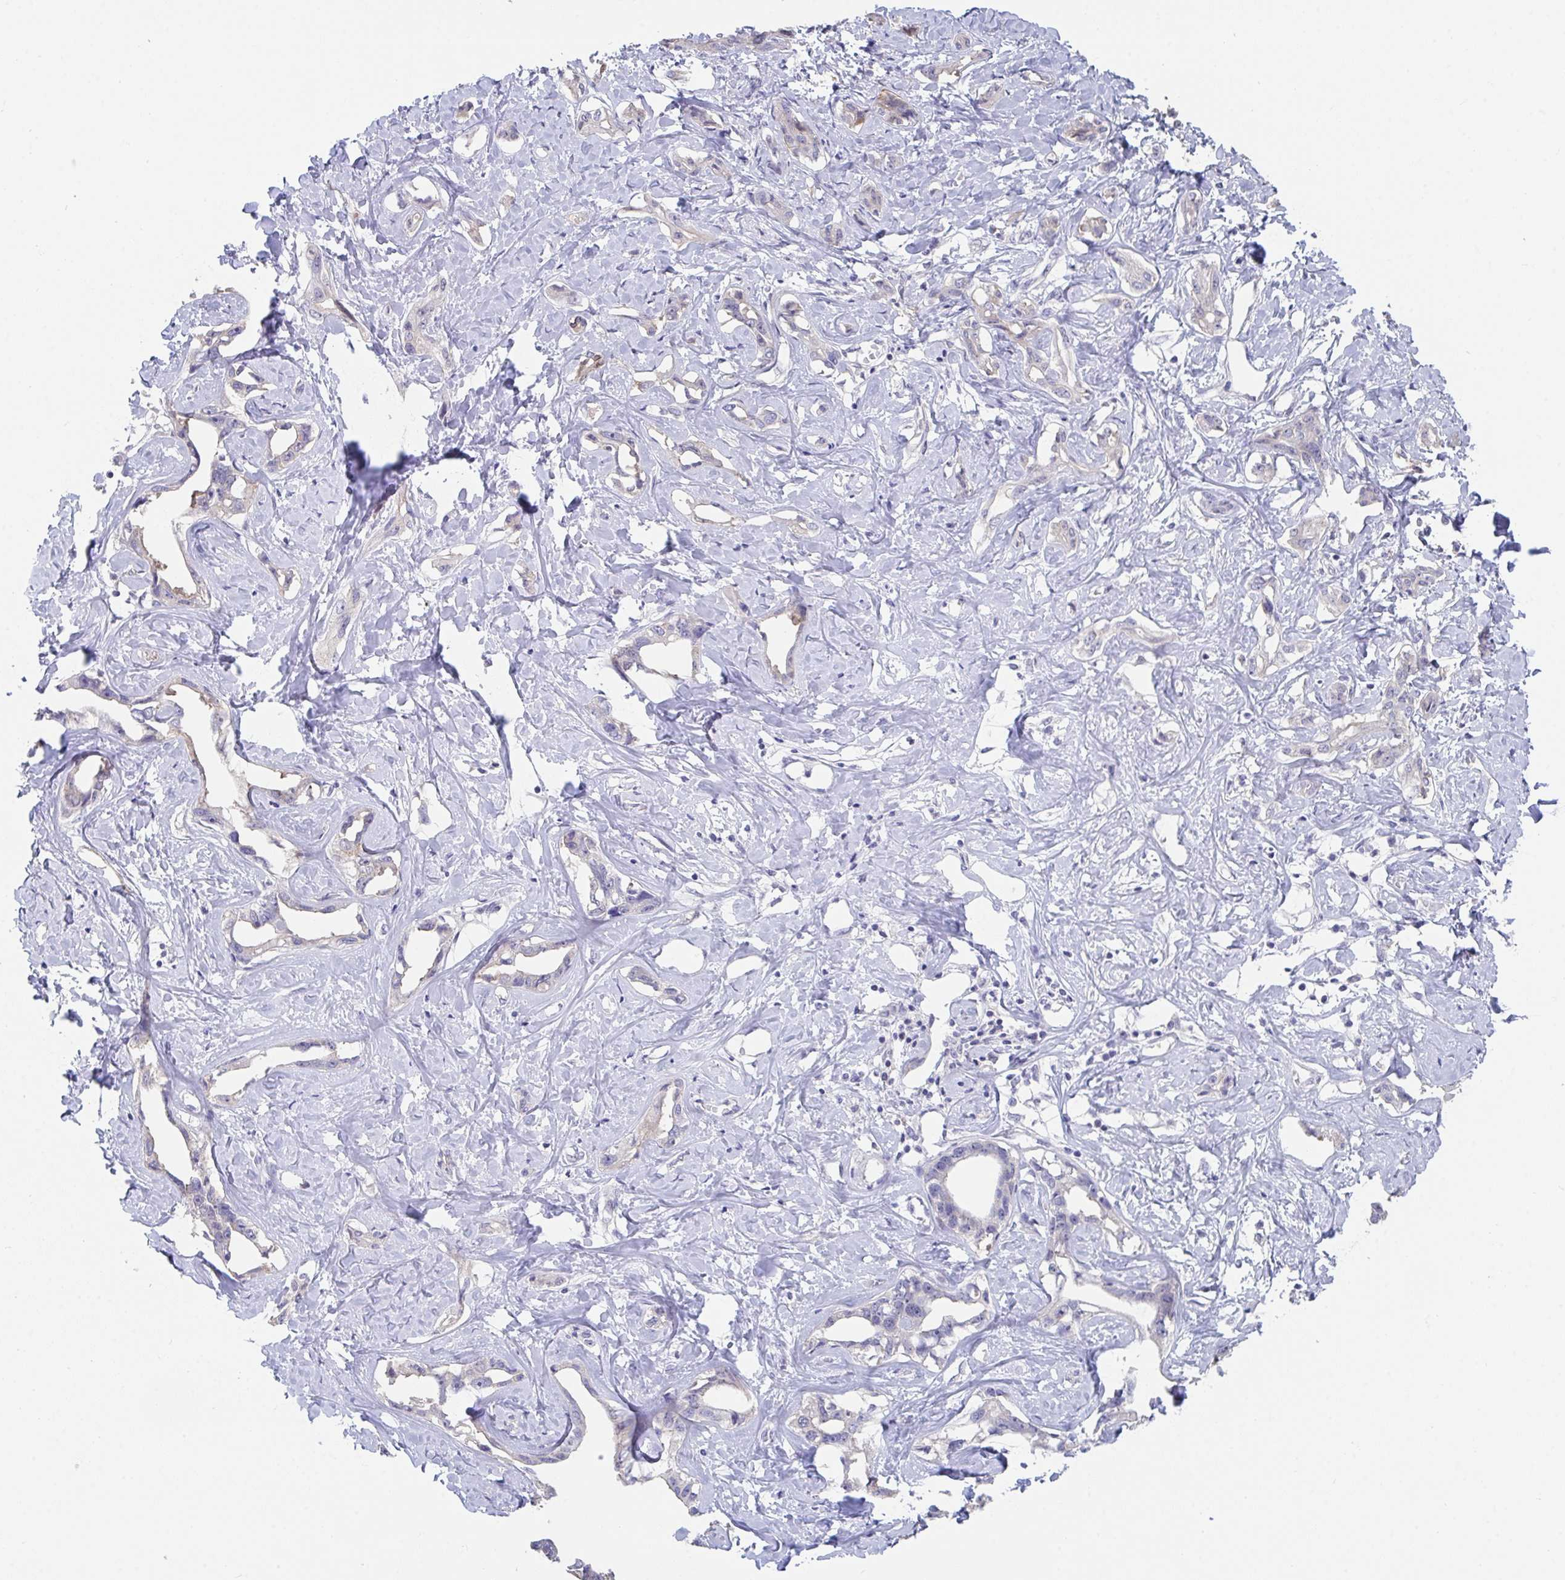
{"staining": {"intensity": "negative", "quantity": "none", "location": "none"}, "tissue": "liver cancer", "cell_type": "Tumor cells", "image_type": "cancer", "snomed": [{"axis": "morphology", "description": "Cholangiocarcinoma"}, {"axis": "topography", "description": "Liver"}], "caption": "Liver cancer (cholangiocarcinoma) stained for a protein using IHC exhibits no staining tumor cells.", "gene": "FAM156B", "patient": {"sex": "male", "age": 59}}